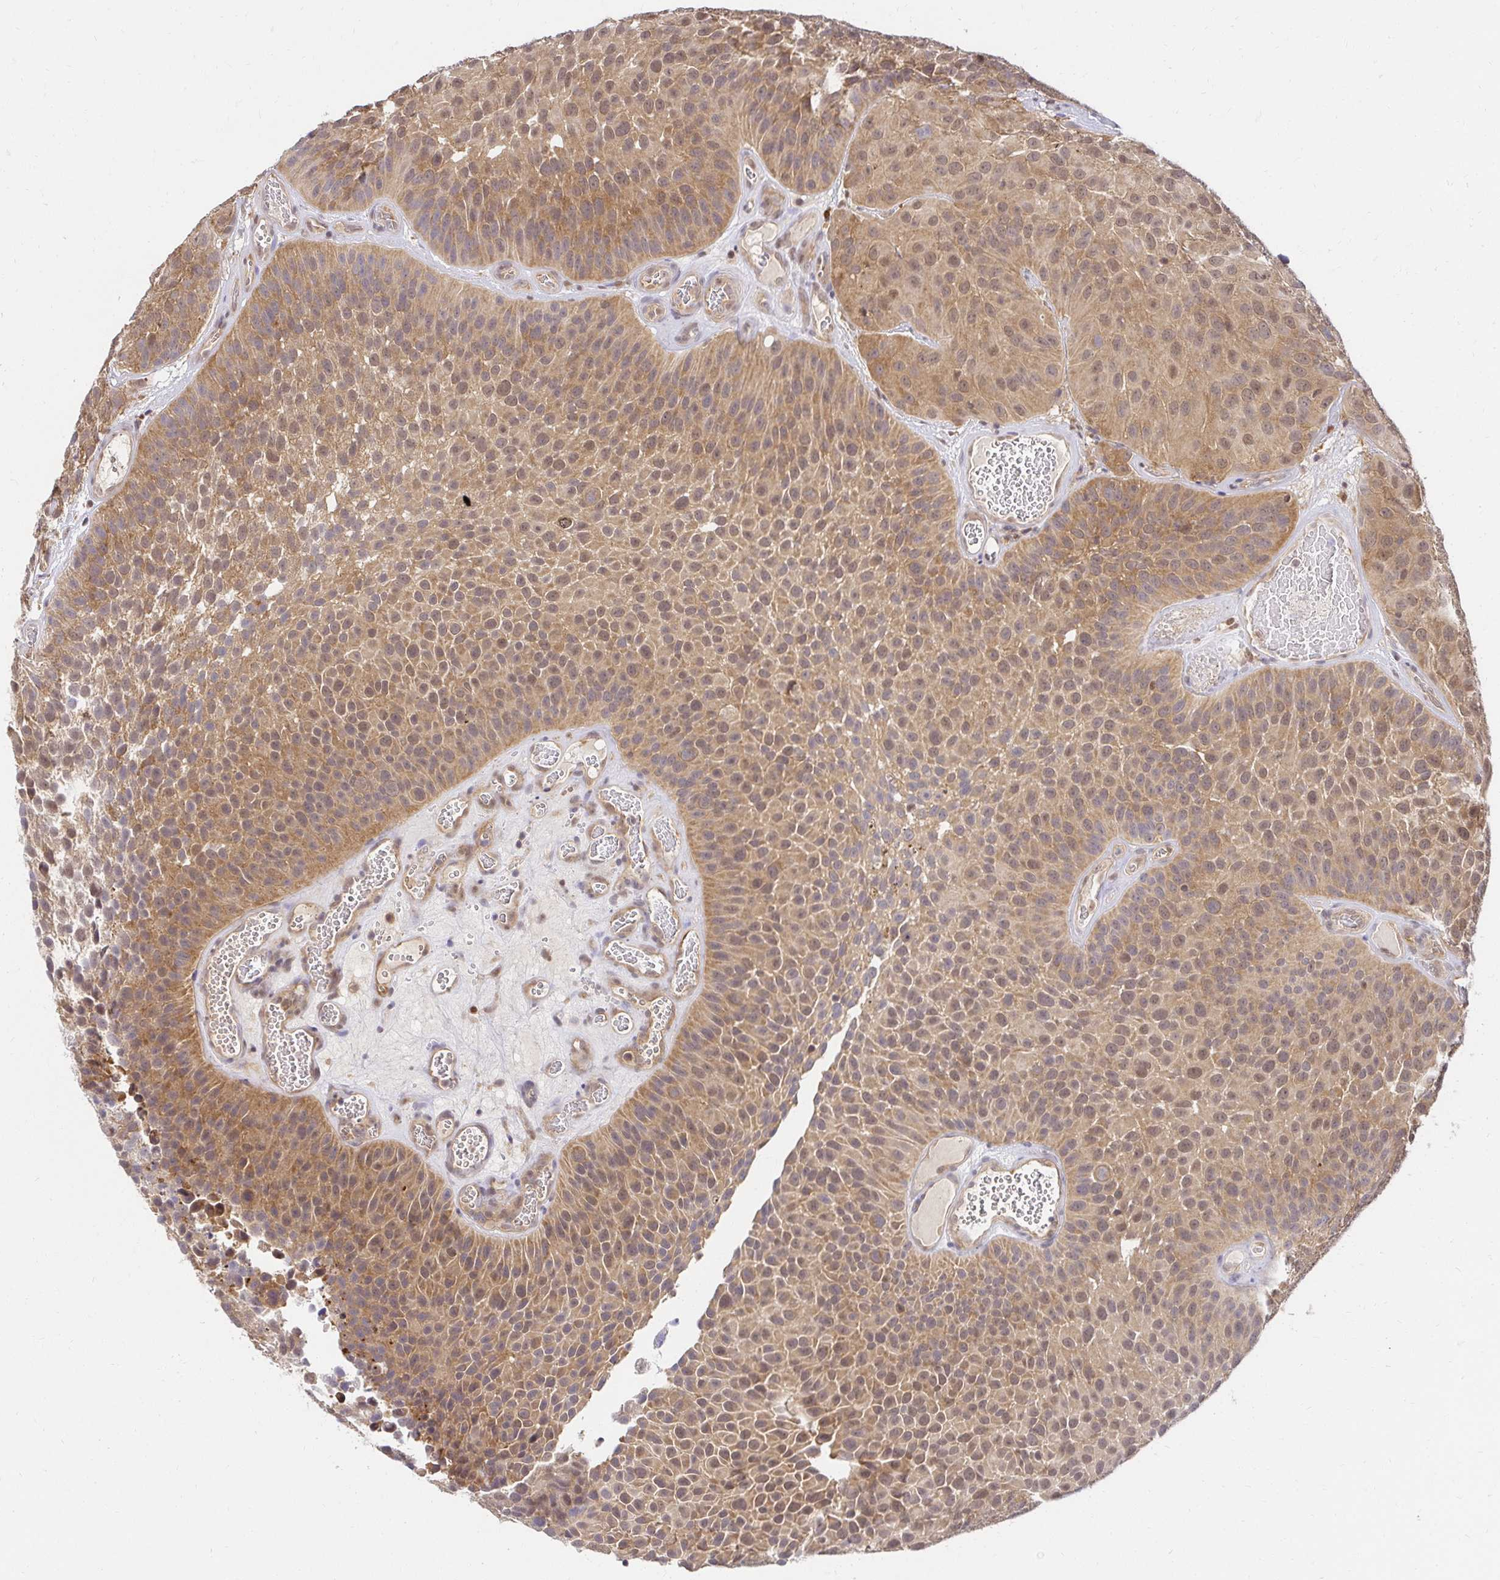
{"staining": {"intensity": "moderate", "quantity": ">75%", "location": "cytoplasmic/membranous,nuclear"}, "tissue": "urothelial cancer", "cell_type": "Tumor cells", "image_type": "cancer", "snomed": [{"axis": "morphology", "description": "Urothelial carcinoma, Low grade"}, {"axis": "topography", "description": "Urinary bladder"}], "caption": "Urothelial cancer tissue shows moderate cytoplasmic/membranous and nuclear staining in about >75% of tumor cells, visualized by immunohistochemistry.", "gene": "PSMA4", "patient": {"sex": "male", "age": 76}}